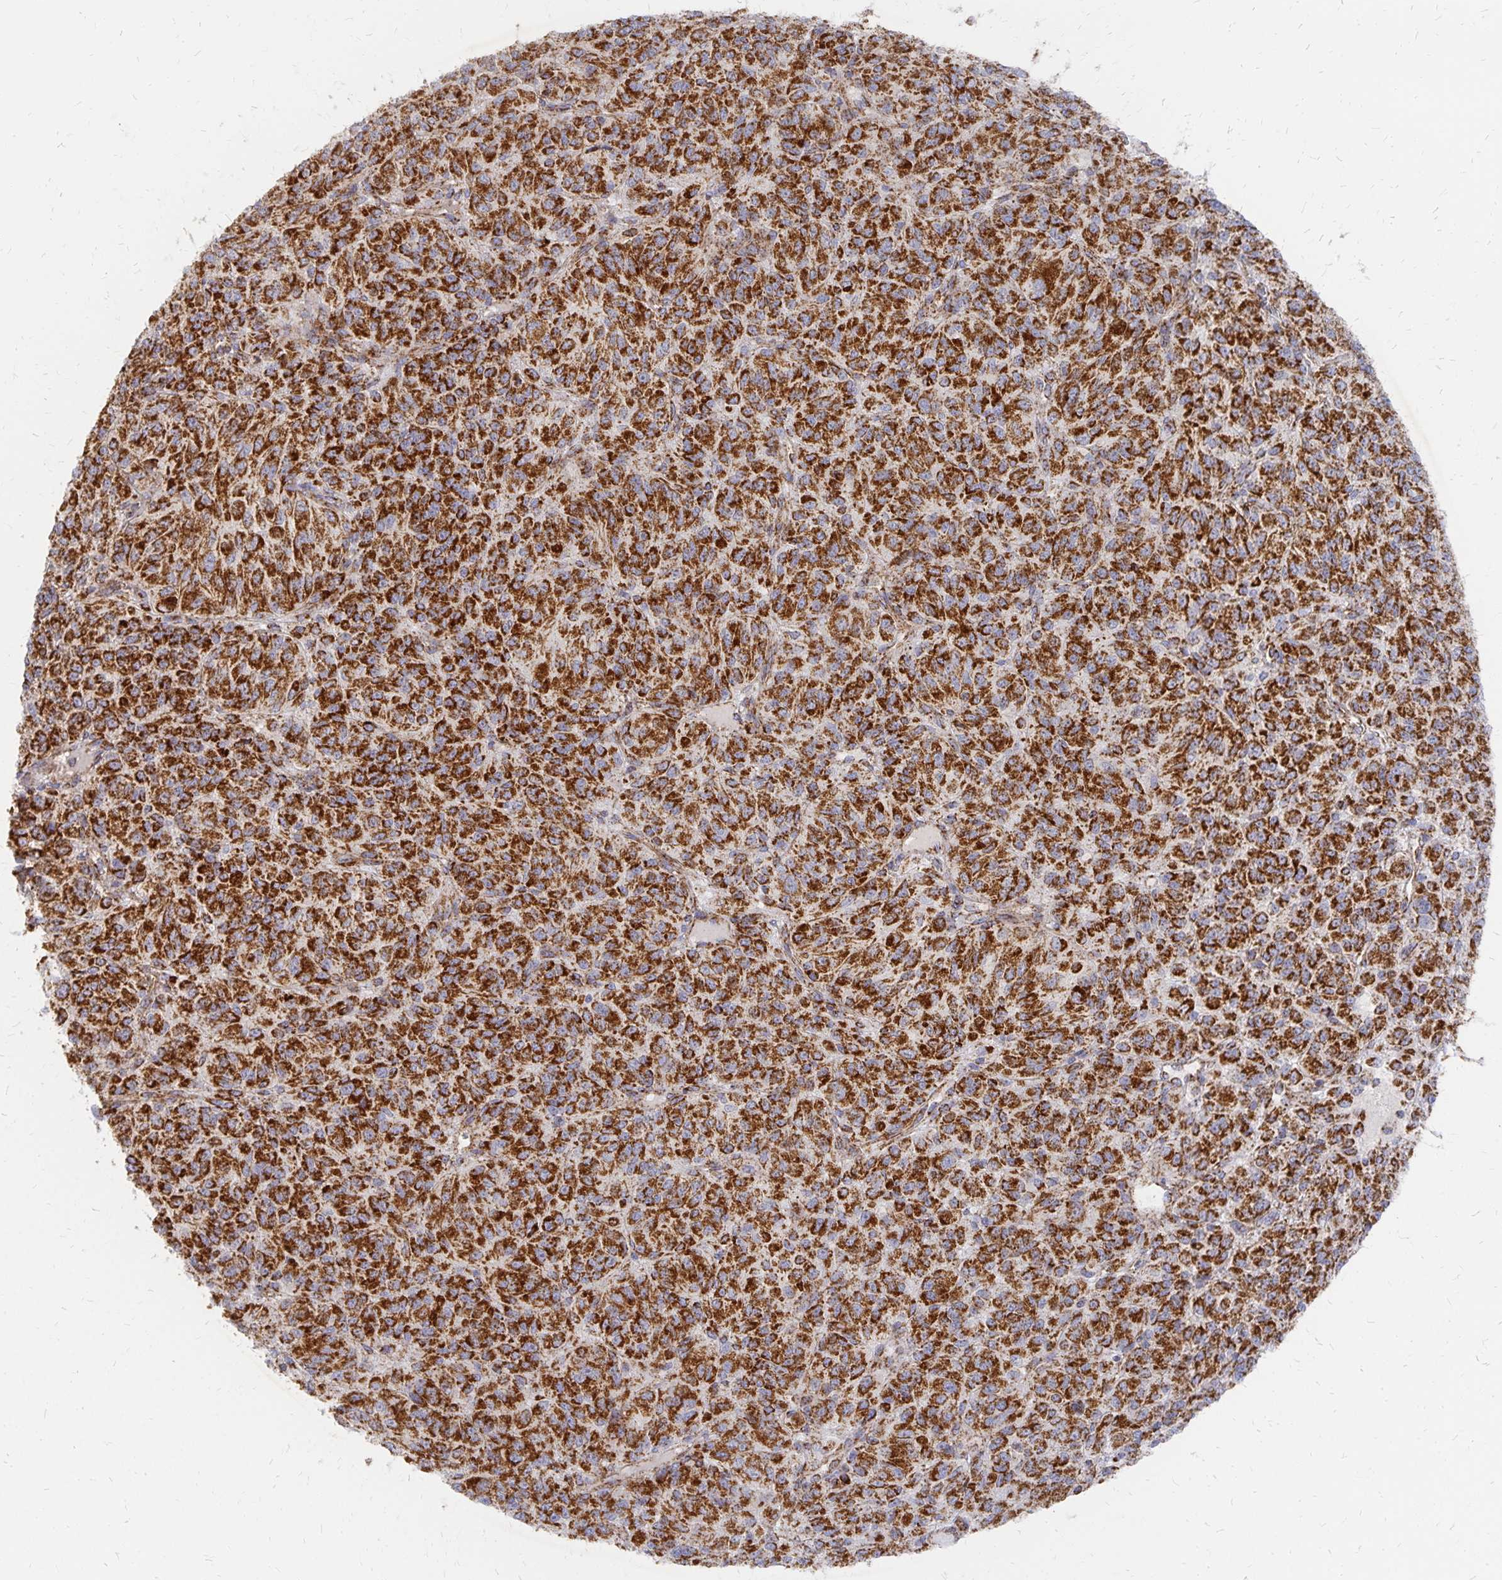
{"staining": {"intensity": "strong", "quantity": ">75%", "location": "cytoplasmic/membranous"}, "tissue": "melanoma", "cell_type": "Tumor cells", "image_type": "cancer", "snomed": [{"axis": "morphology", "description": "Malignant melanoma, Metastatic site"}, {"axis": "topography", "description": "Brain"}], "caption": "Approximately >75% of tumor cells in human melanoma reveal strong cytoplasmic/membranous protein positivity as visualized by brown immunohistochemical staining.", "gene": "STOML2", "patient": {"sex": "female", "age": 56}}